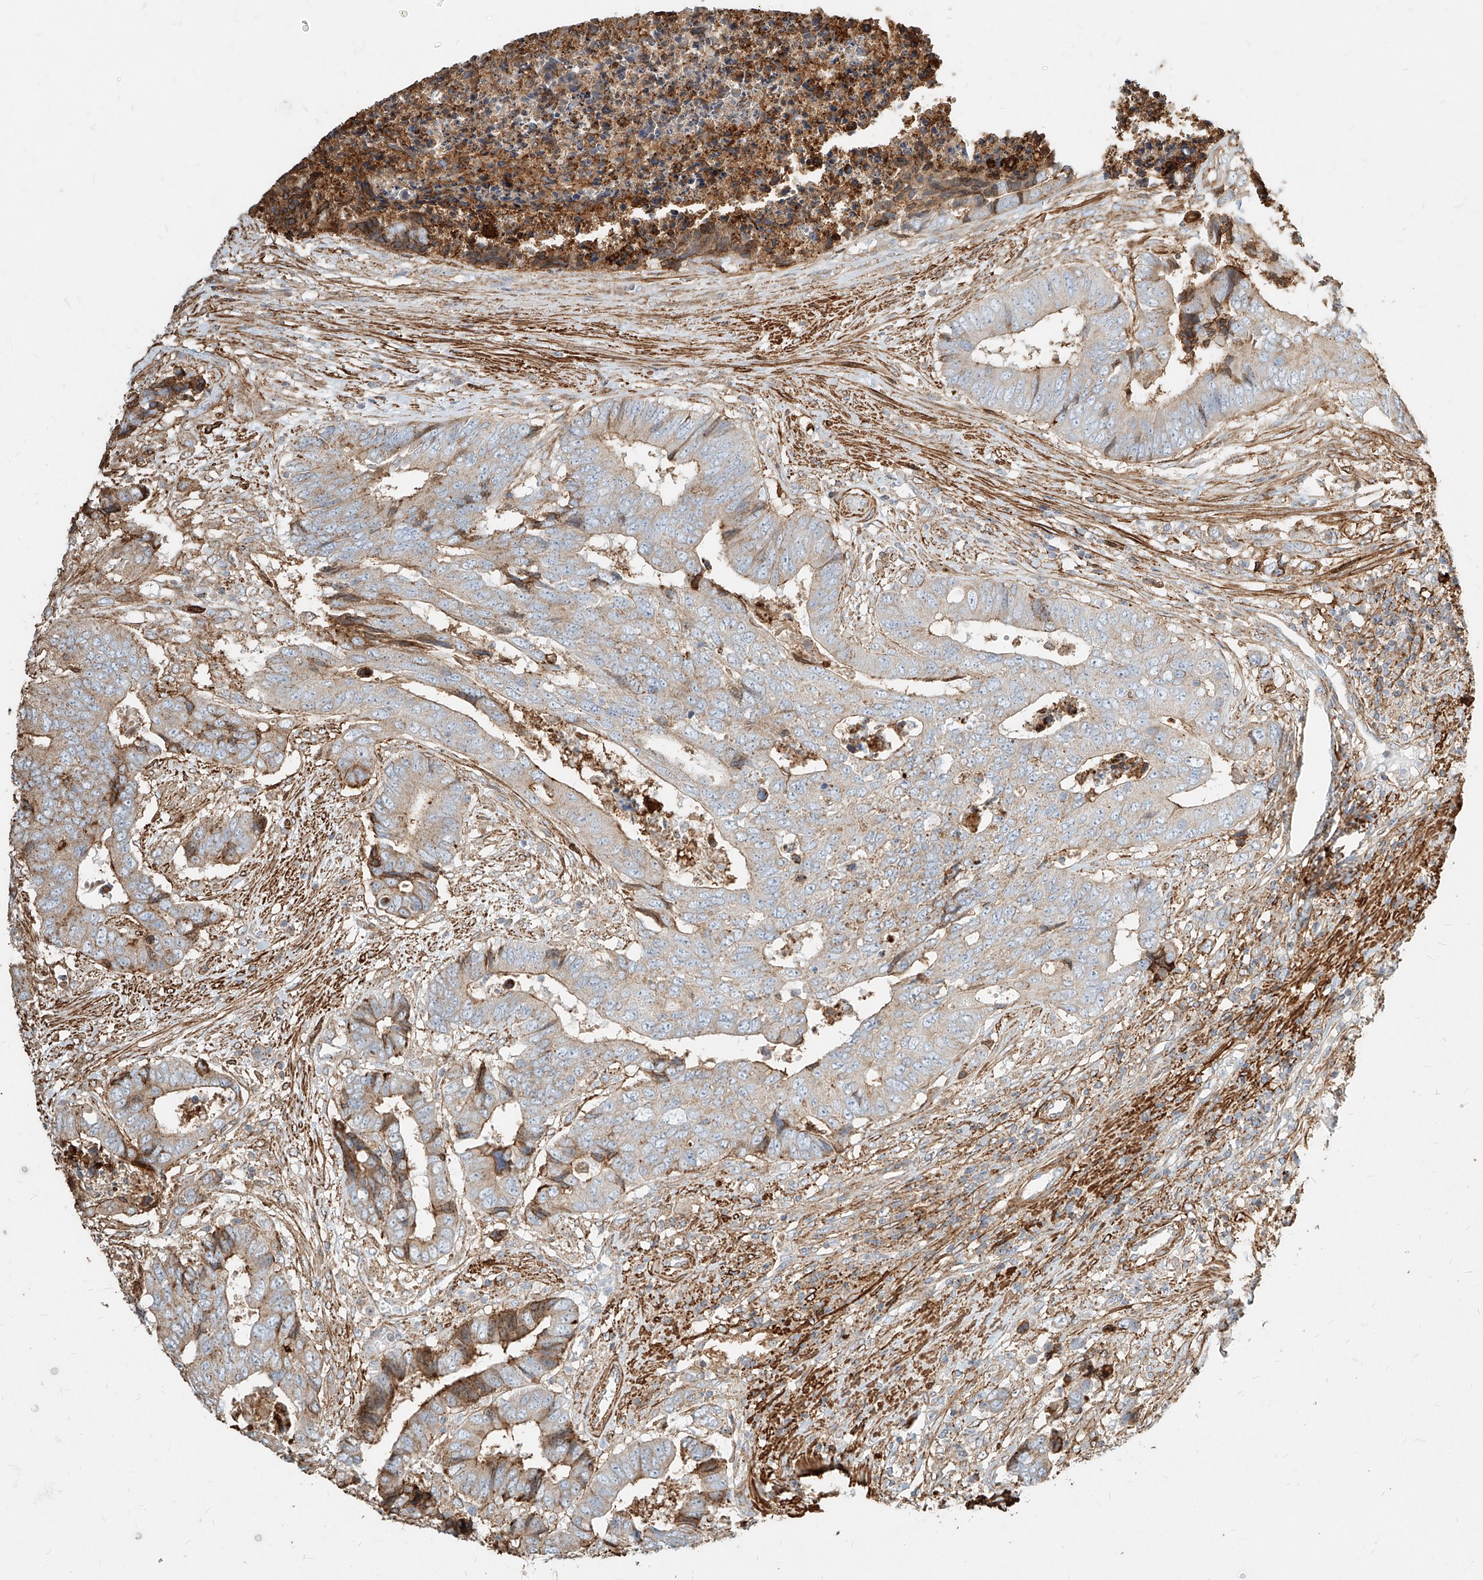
{"staining": {"intensity": "moderate", "quantity": "<25%", "location": "cytoplasmic/membranous"}, "tissue": "colorectal cancer", "cell_type": "Tumor cells", "image_type": "cancer", "snomed": [{"axis": "morphology", "description": "Adenocarcinoma, NOS"}, {"axis": "topography", "description": "Rectum"}], "caption": "Colorectal cancer tissue demonstrates moderate cytoplasmic/membranous positivity in approximately <25% of tumor cells, visualized by immunohistochemistry.", "gene": "MTX2", "patient": {"sex": "male", "age": 84}}